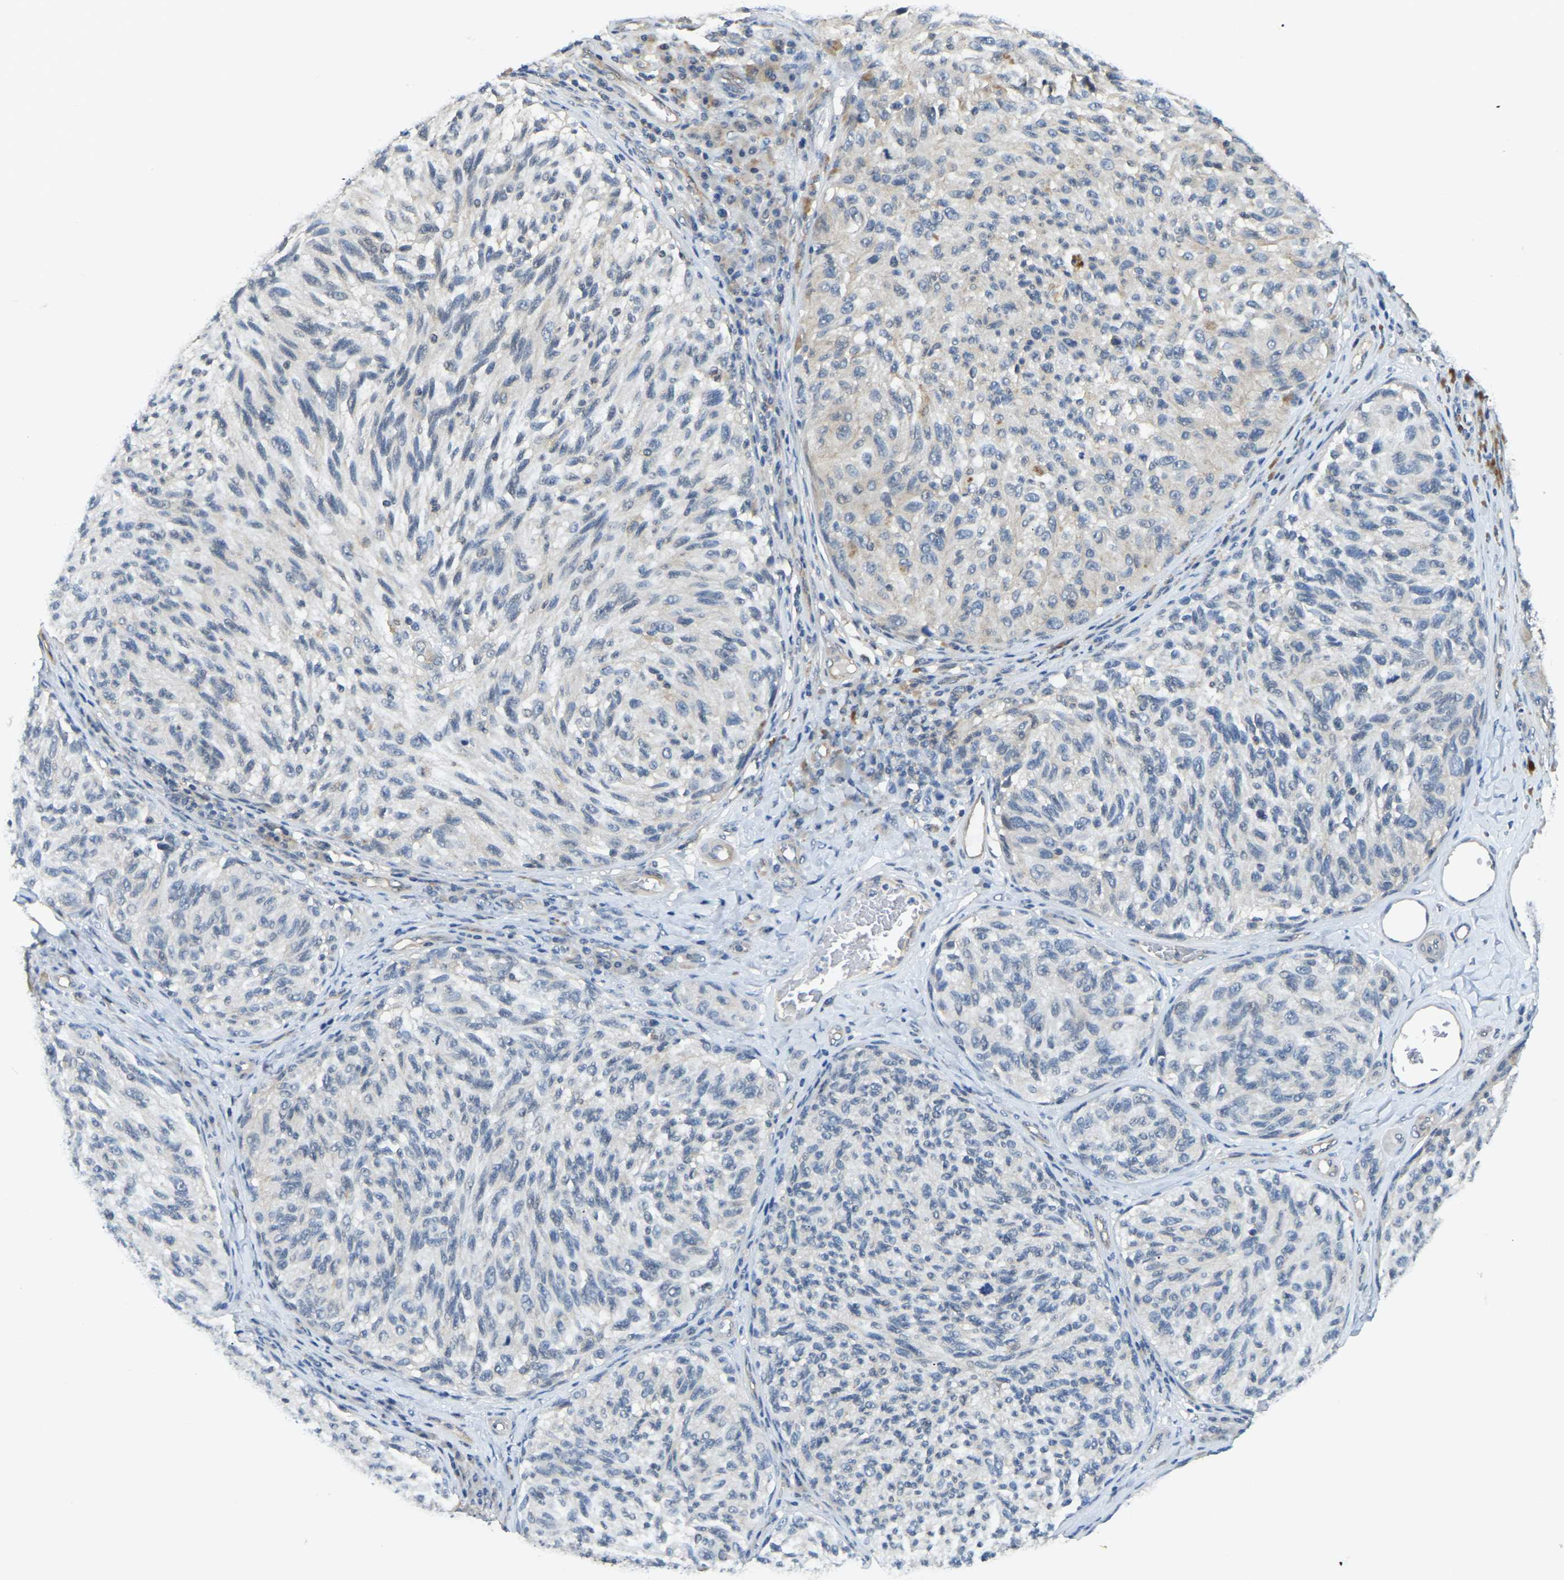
{"staining": {"intensity": "negative", "quantity": "none", "location": "none"}, "tissue": "melanoma", "cell_type": "Tumor cells", "image_type": "cancer", "snomed": [{"axis": "morphology", "description": "Malignant melanoma, NOS"}, {"axis": "topography", "description": "Skin"}], "caption": "Immunohistochemistry (IHC) image of neoplastic tissue: melanoma stained with DAB (3,3'-diaminobenzidine) exhibits no significant protein staining in tumor cells.", "gene": "AHNAK", "patient": {"sex": "female", "age": 73}}